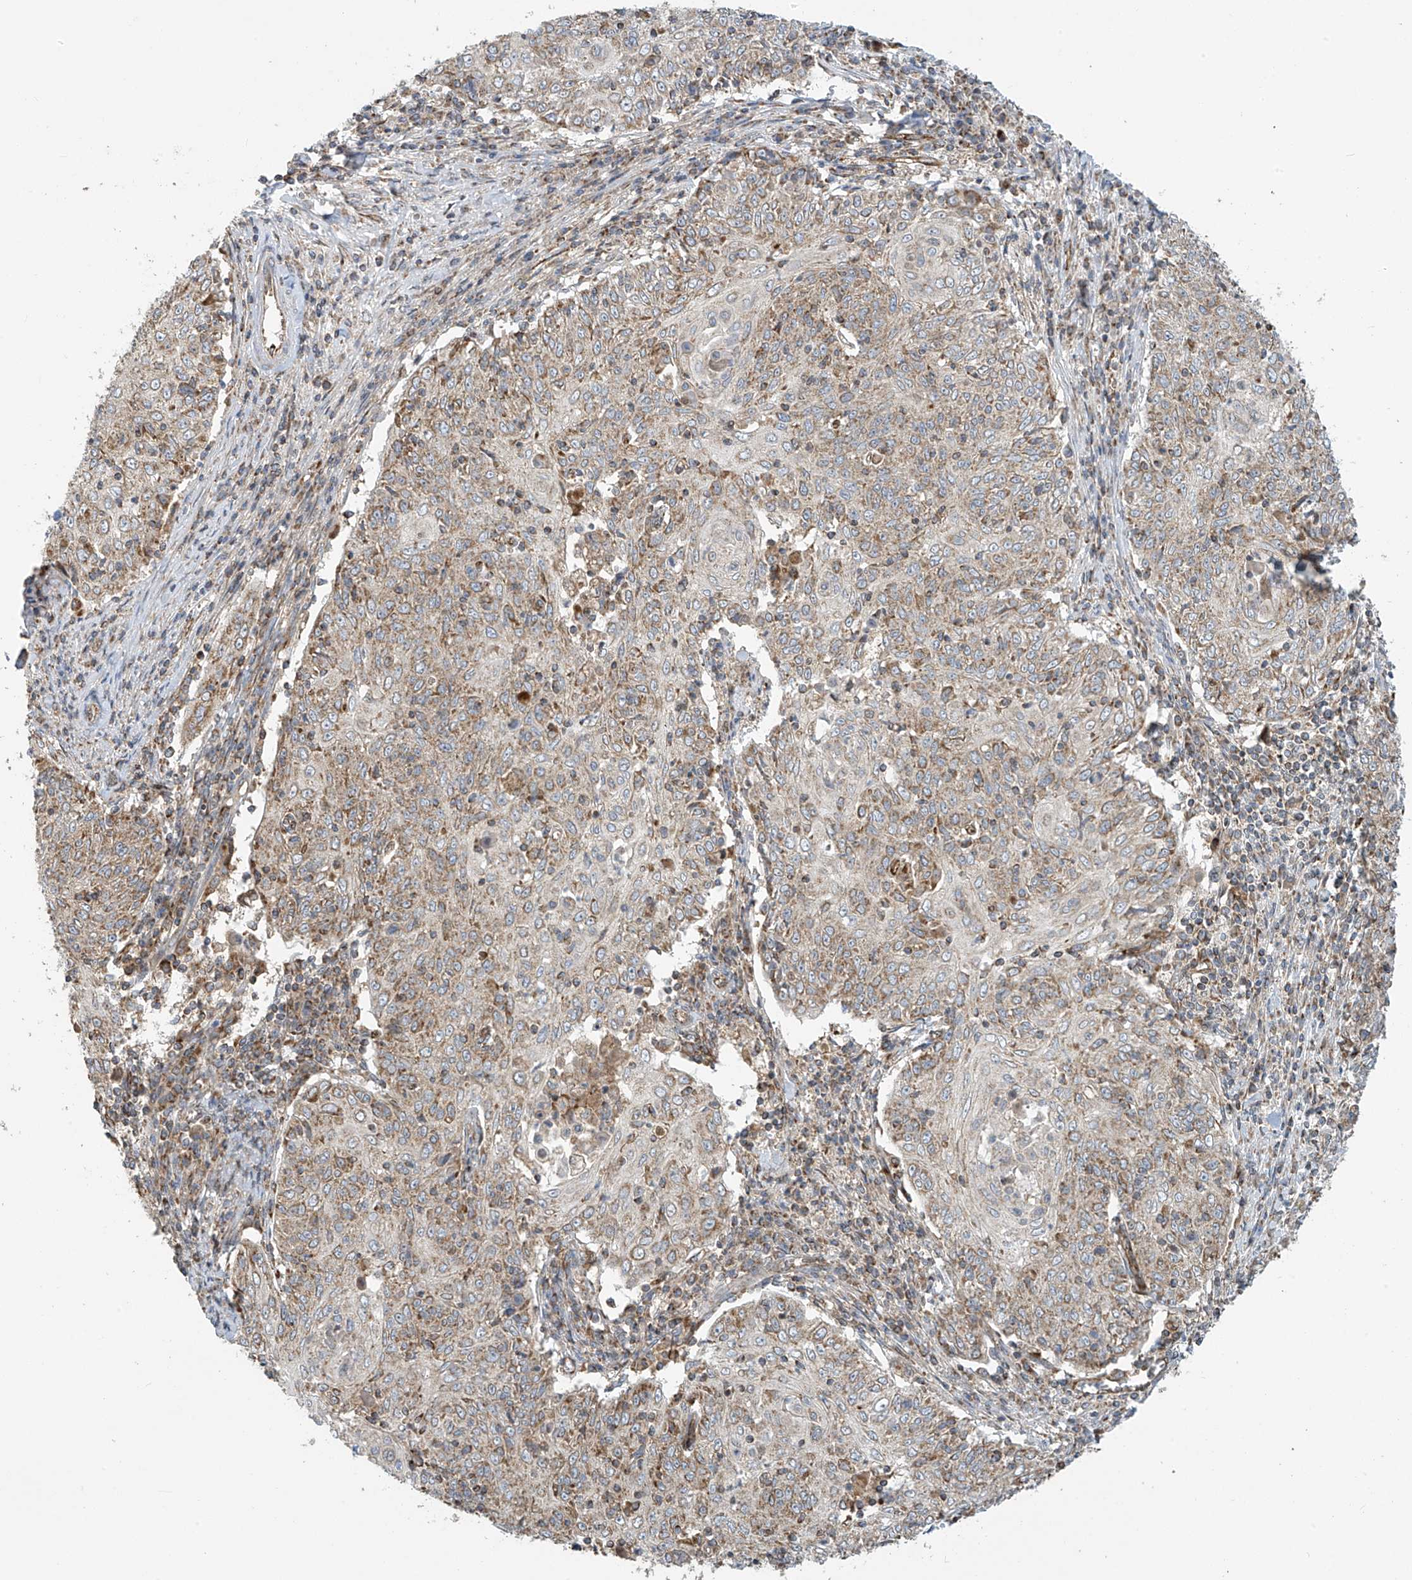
{"staining": {"intensity": "weak", "quantity": "25%-75%", "location": "cytoplasmic/membranous"}, "tissue": "cervical cancer", "cell_type": "Tumor cells", "image_type": "cancer", "snomed": [{"axis": "morphology", "description": "Squamous cell carcinoma, NOS"}, {"axis": "topography", "description": "Cervix"}], "caption": "Immunohistochemical staining of cervical cancer (squamous cell carcinoma) shows low levels of weak cytoplasmic/membranous protein staining in about 25%-75% of tumor cells.", "gene": "METTL6", "patient": {"sex": "female", "age": 48}}